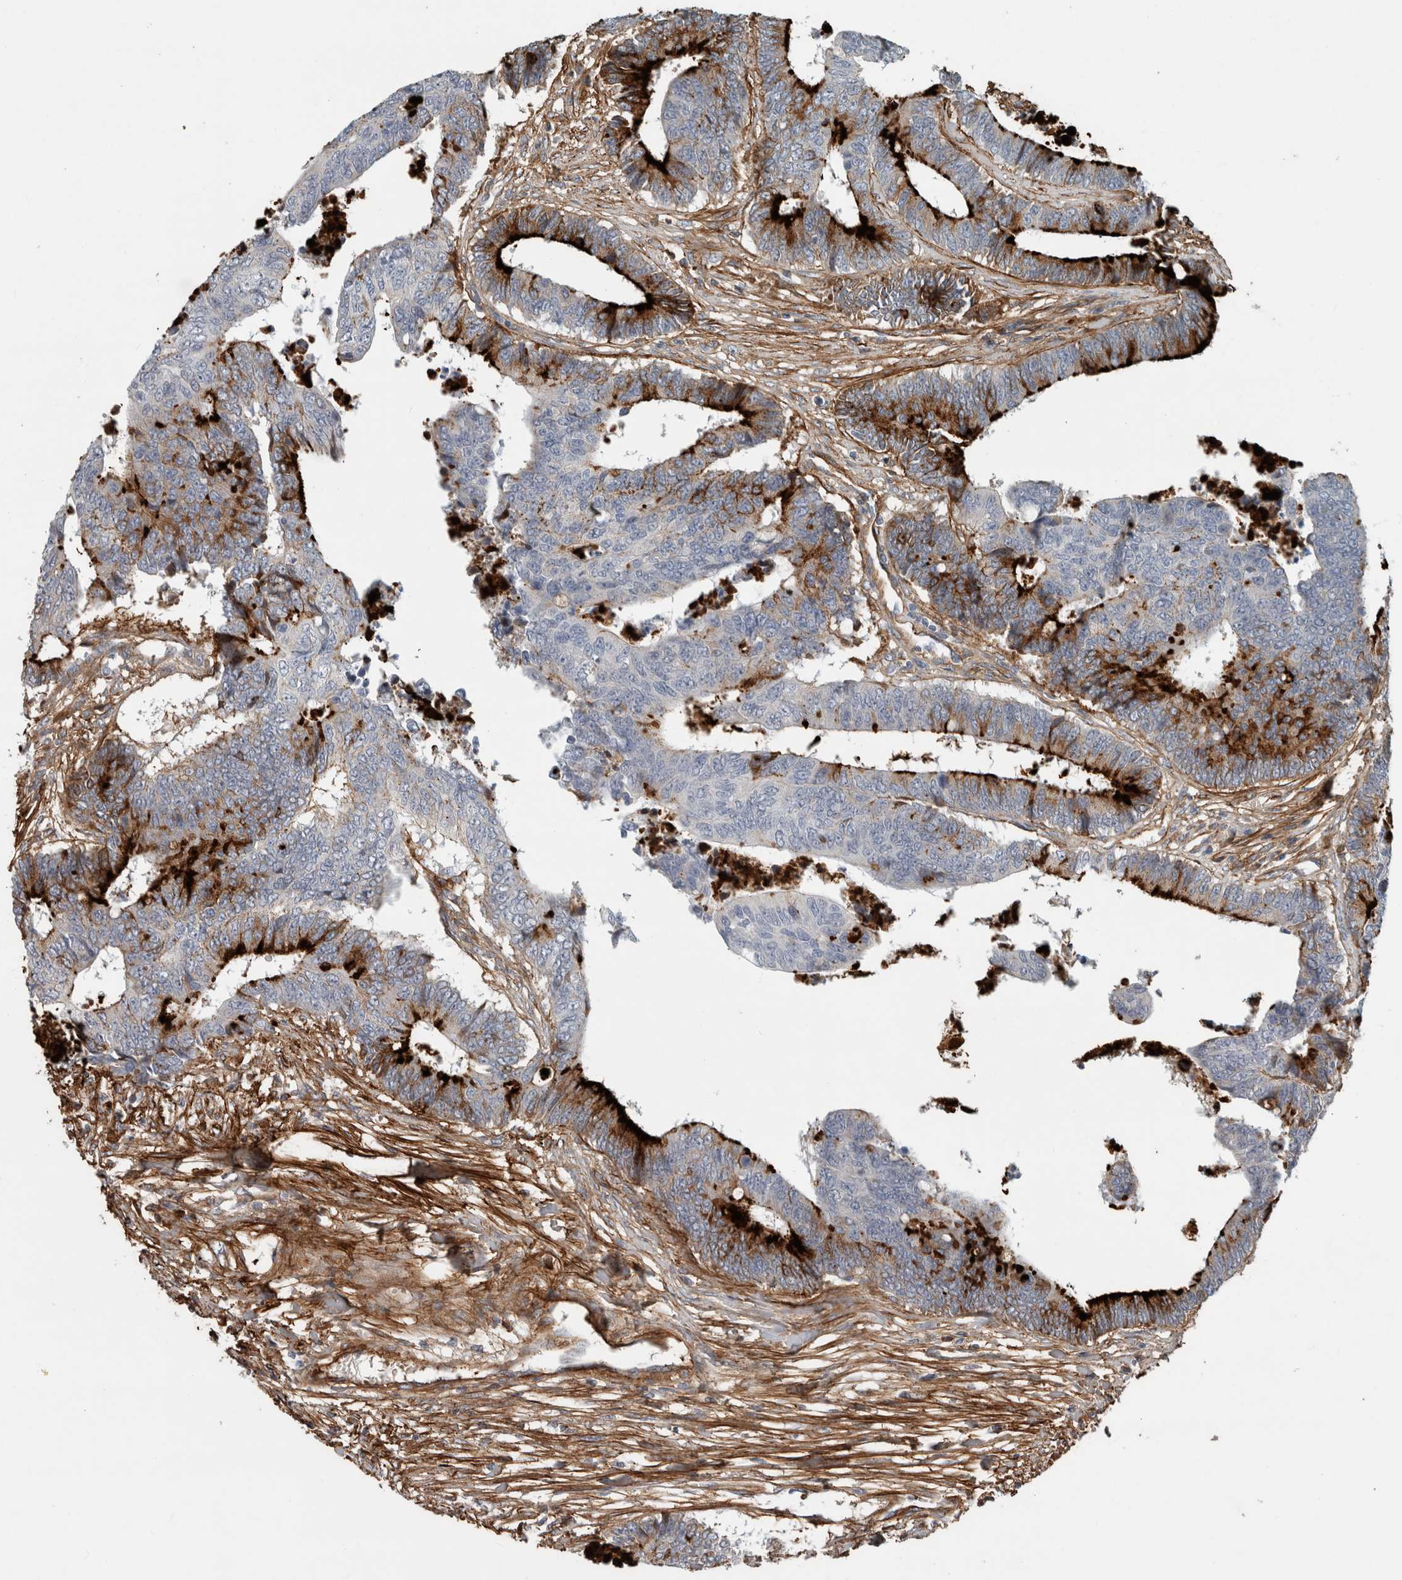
{"staining": {"intensity": "strong", "quantity": "<25%", "location": "cytoplasmic/membranous"}, "tissue": "colorectal cancer", "cell_type": "Tumor cells", "image_type": "cancer", "snomed": [{"axis": "morphology", "description": "Adenocarcinoma, NOS"}, {"axis": "topography", "description": "Rectum"}], "caption": "There is medium levels of strong cytoplasmic/membranous staining in tumor cells of colorectal cancer (adenocarcinoma), as demonstrated by immunohistochemical staining (brown color).", "gene": "FN1", "patient": {"sex": "male", "age": 84}}